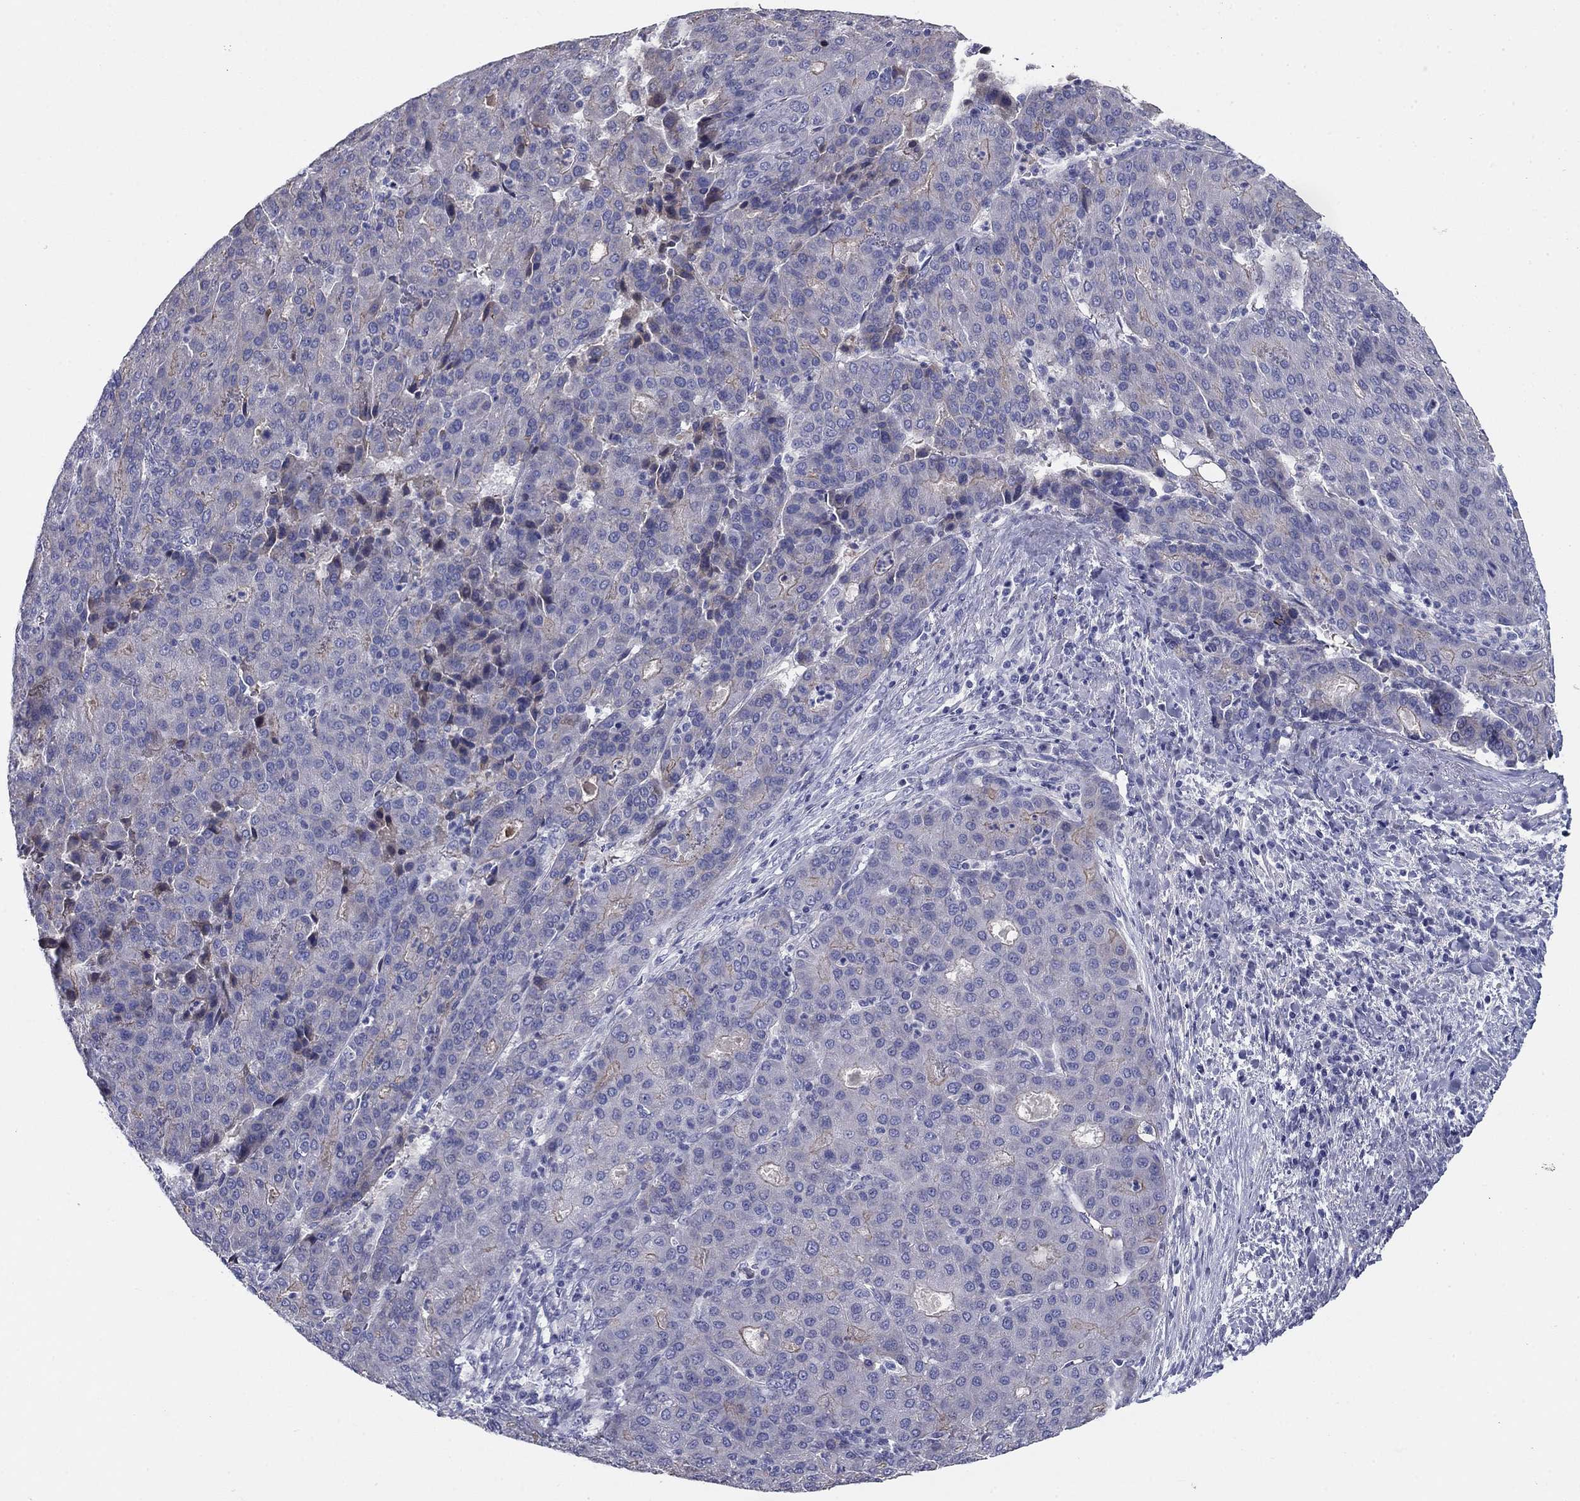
{"staining": {"intensity": "negative", "quantity": "none", "location": "none"}, "tissue": "liver cancer", "cell_type": "Tumor cells", "image_type": "cancer", "snomed": [{"axis": "morphology", "description": "Carcinoma, Hepatocellular, NOS"}, {"axis": "topography", "description": "Liver"}], "caption": "High power microscopy image of an immunohistochemistry micrograph of liver cancer (hepatocellular carcinoma), revealing no significant positivity in tumor cells.", "gene": "CPLX4", "patient": {"sex": "male", "age": 65}}